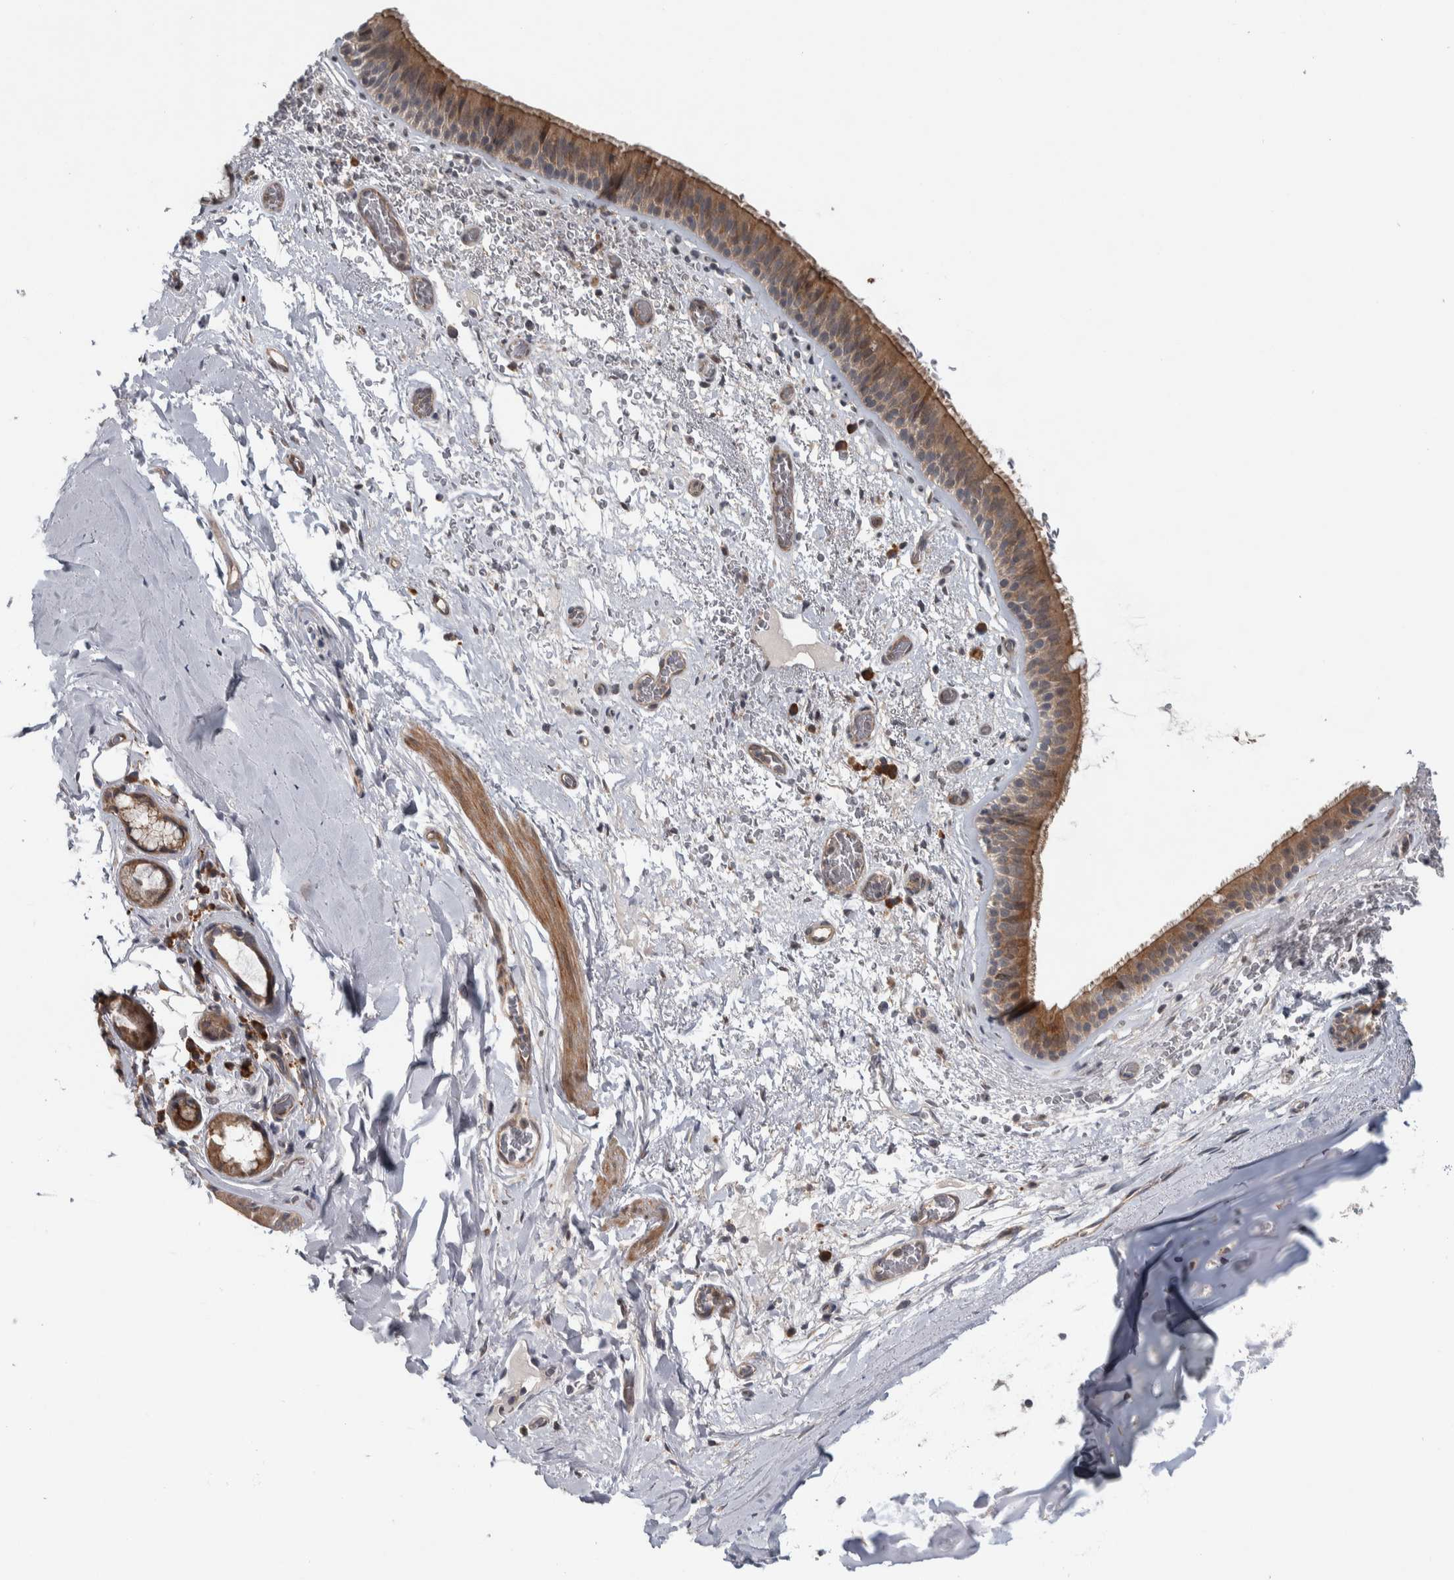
{"staining": {"intensity": "moderate", "quantity": ">75%", "location": "cytoplasmic/membranous"}, "tissue": "bronchus", "cell_type": "Respiratory epithelial cells", "image_type": "normal", "snomed": [{"axis": "morphology", "description": "Normal tissue, NOS"}, {"axis": "topography", "description": "Cartilage tissue"}], "caption": "An immunohistochemistry (IHC) histopathology image of unremarkable tissue is shown. Protein staining in brown shows moderate cytoplasmic/membranous positivity in bronchus within respiratory epithelial cells. (Stains: DAB (3,3'-diaminobenzidine) in brown, nuclei in blue, Microscopy: brightfield microscopy at high magnification).", "gene": "TBC1D31", "patient": {"sex": "female", "age": 63}}